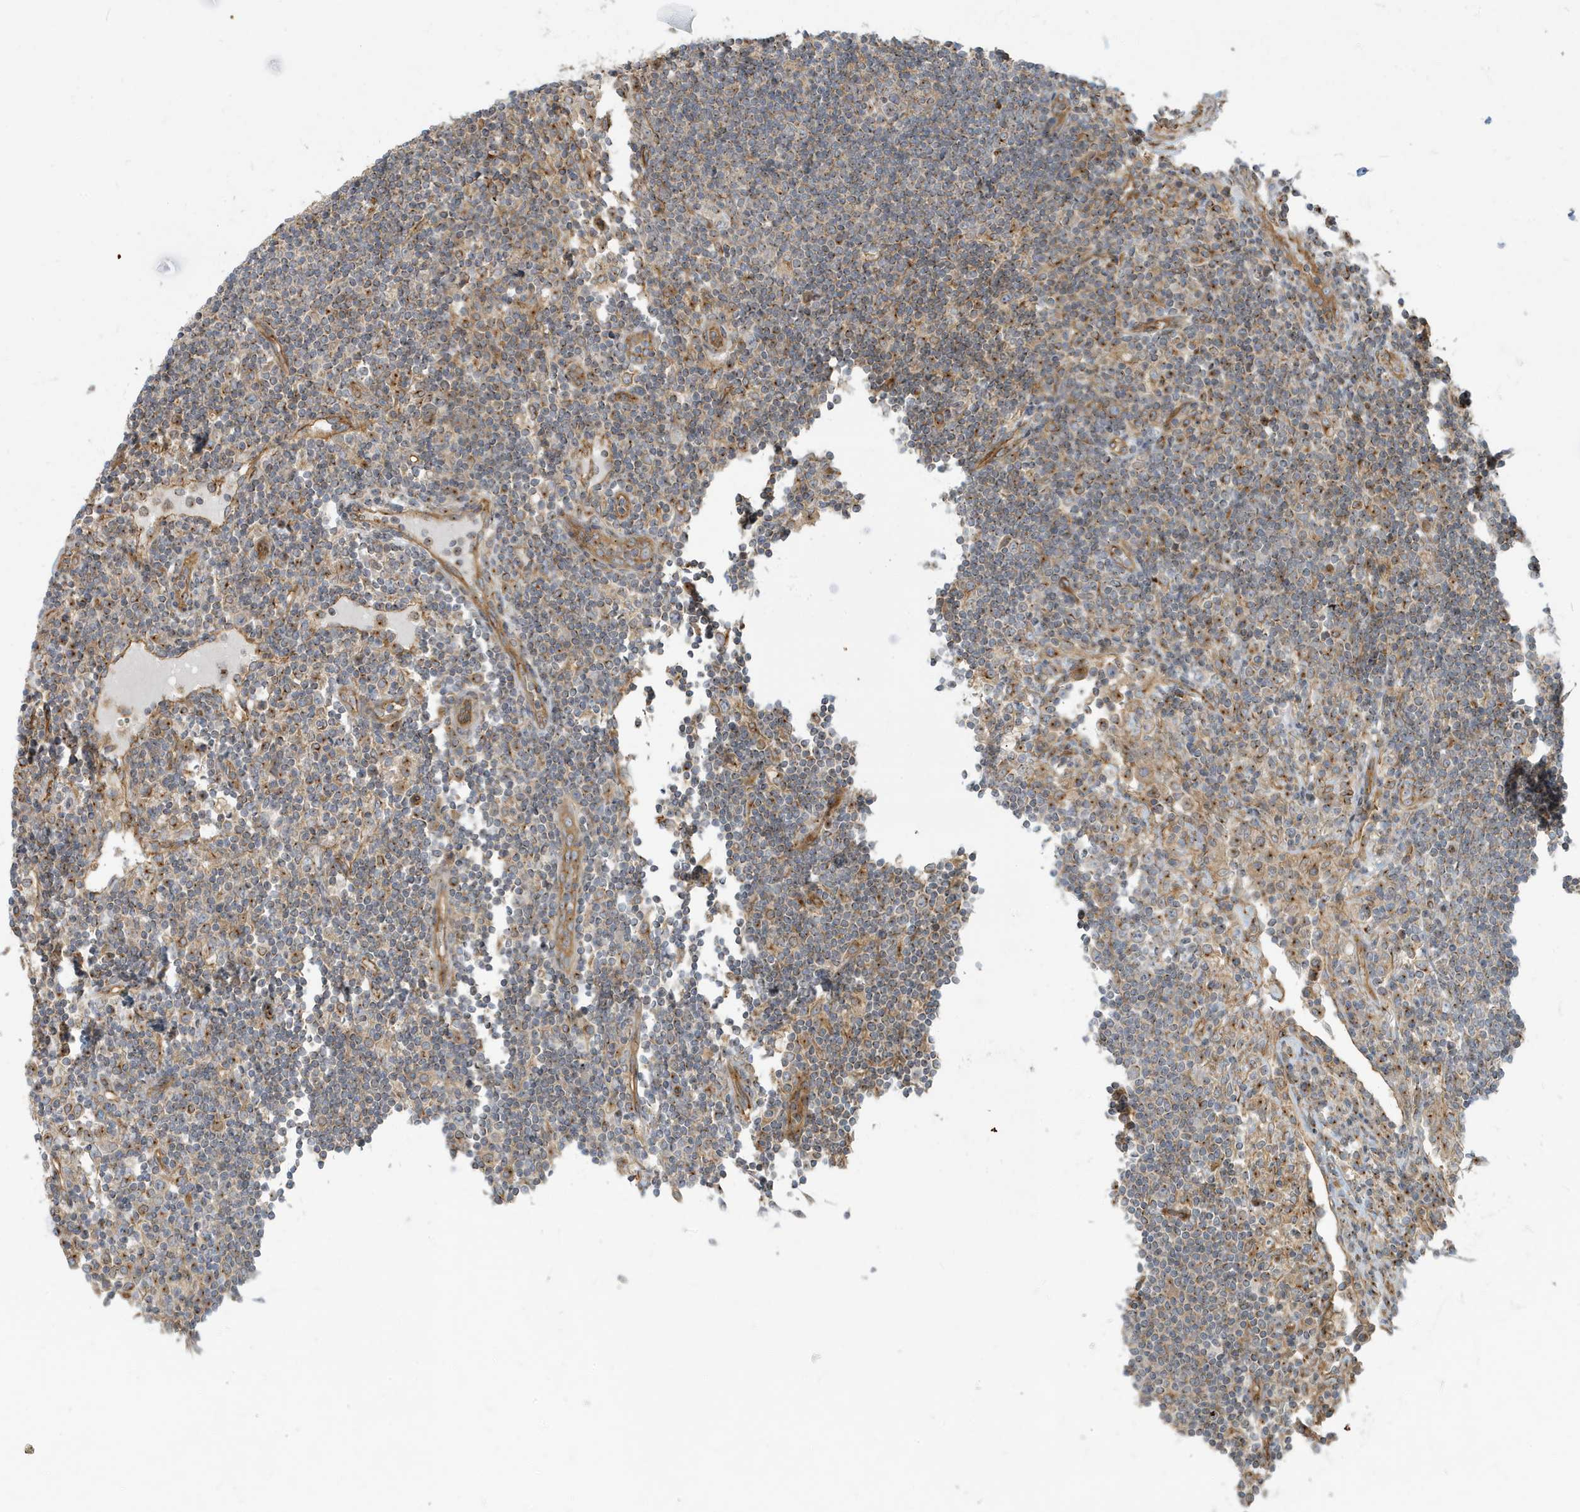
{"staining": {"intensity": "moderate", "quantity": "<25%", "location": "cytoplasmic/membranous"}, "tissue": "lymph node", "cell_type": "Non-germinal center cells", "image_type": "normal", "snomed": [{"axis": "morphology", "description": "Normal tissue, NOS"}, {"axis": "topography", "description": "Lymph node"}], "caption": "Lymph node stained with immunohistochemistry (IHC) exhibits moderate cytoplasmic/membranous positivity in approximately <25% of non-germinal center cells. (brown staining indicates protein expression, while blue staining denotes nuclei).", "gene": "ATP23", "patient": {"sex": "female", "age": 53}}